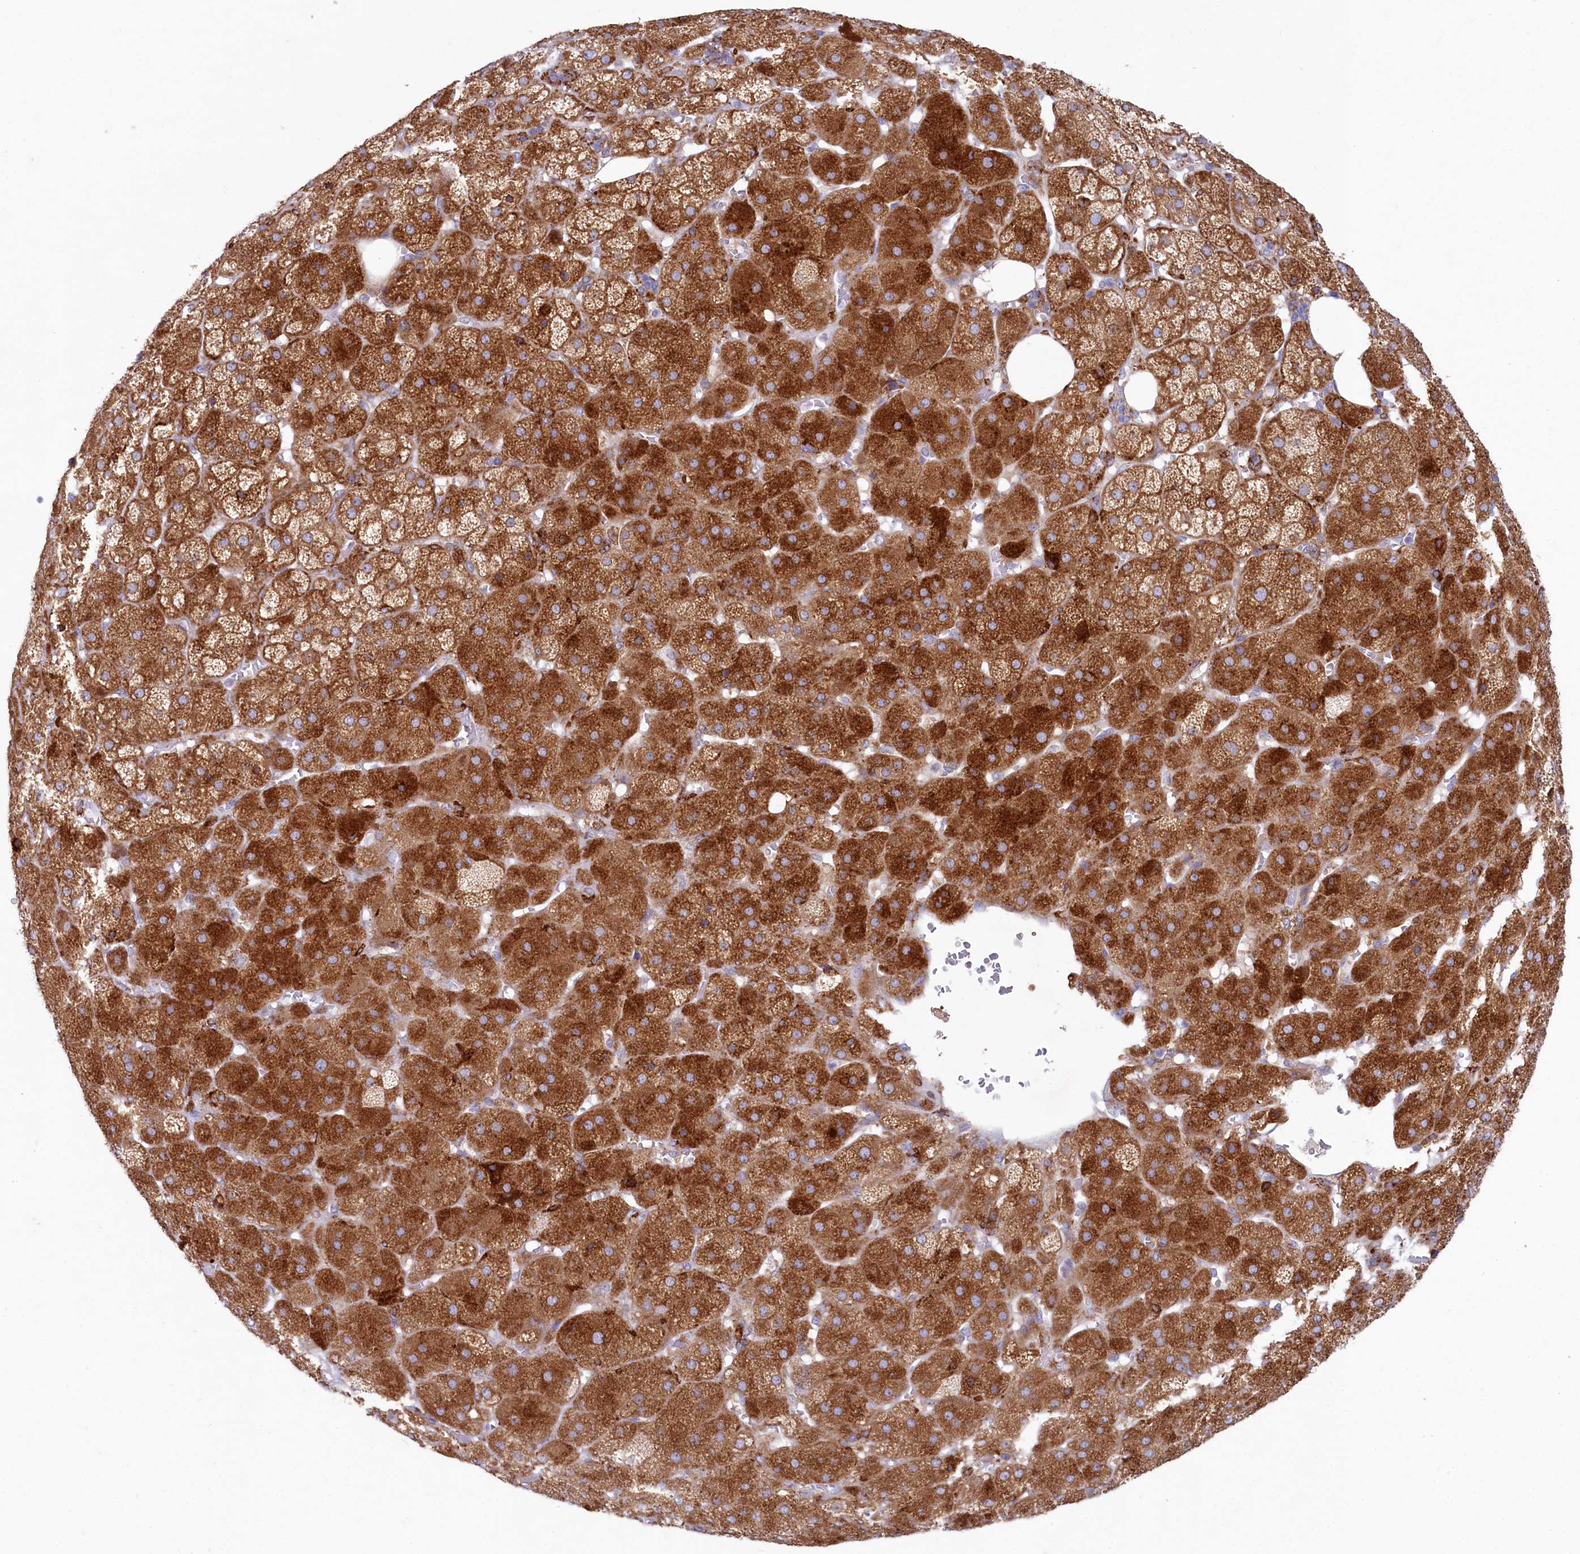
{"staining": {"intensity": "strong", "quantity": ">75%", "location": "cytoplasmic/membranous"}, "tissue": "adrenal gland", "cell_type": "Glandular cells", "image_type": "normal", "snomed": [{"axis": "morphology", "description": "Normal tissue, NOS"}, {"axis": "topography", "description": "Adrenal gland"}], "caption": "IHC image of benign adrenal gland: adrenal gland stained using immunohistochemistry exhibits high levels of strong protein expression localized specifically in the cytoplasmic/membranous of glandular cells, appearing as a cytoplasmic/membranous brown color.", "gene": "CHID1", "patient": {"sex": "female", "age": 57}}